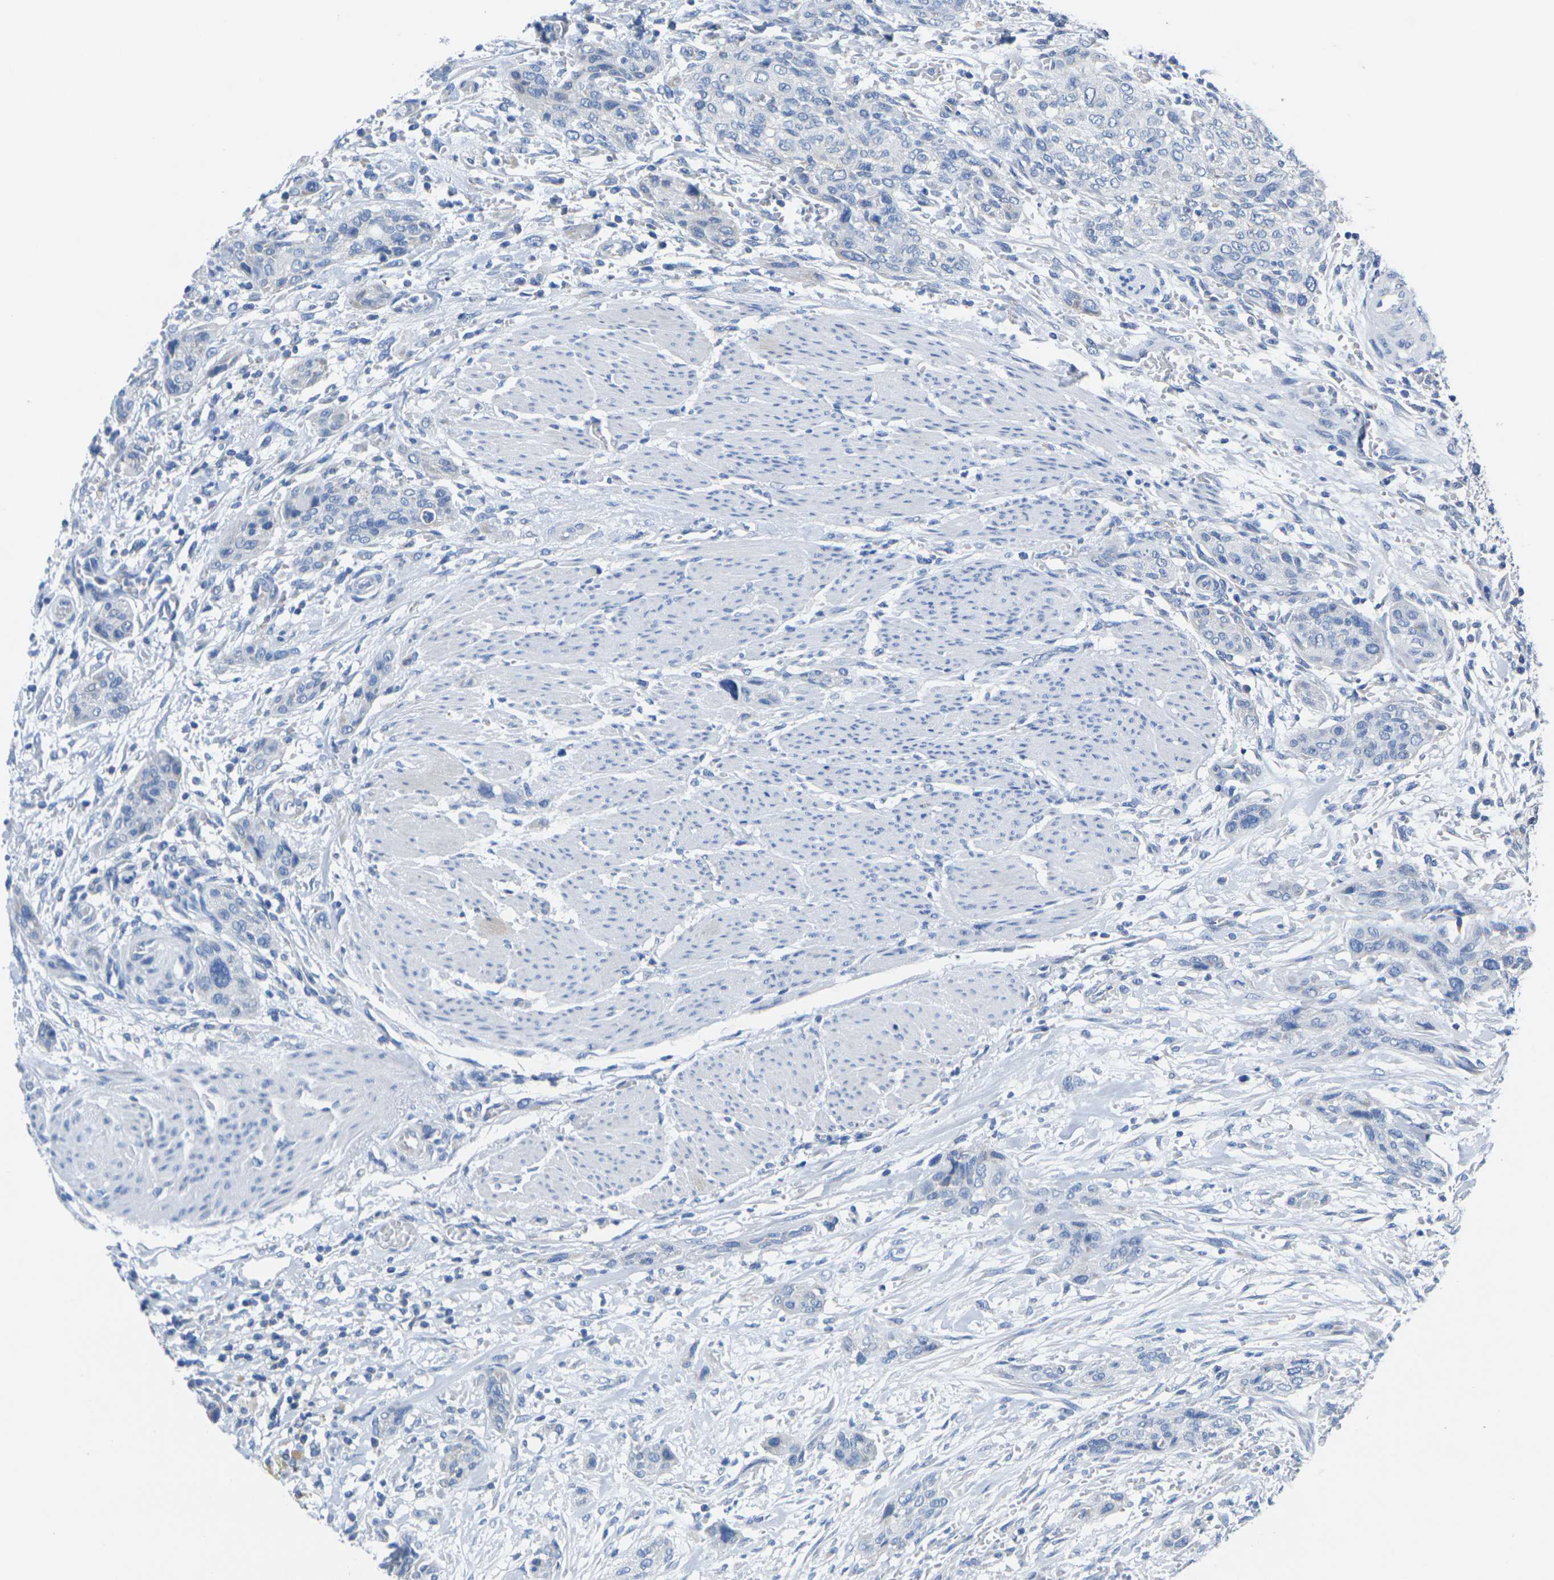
{"staining": {"intensity": "negative", "quantity": "none", "location": "none"}, "tissue": "urothelial cancer", "cell_type": "Tumor cells", "image_type": "cancer", "snomed": [{"axis": "morphology", "description": "Urothelial carcinoma, High grade"}, {"axis": "topography", "description": "Urinary bladder"}], "caption": "High-grade urothelial carcinoma stained for a protein using IHC demonstrates no positivity tumor cells.", "gene": "TMEM204", "patient": {"sex": "male", "age": 35}}